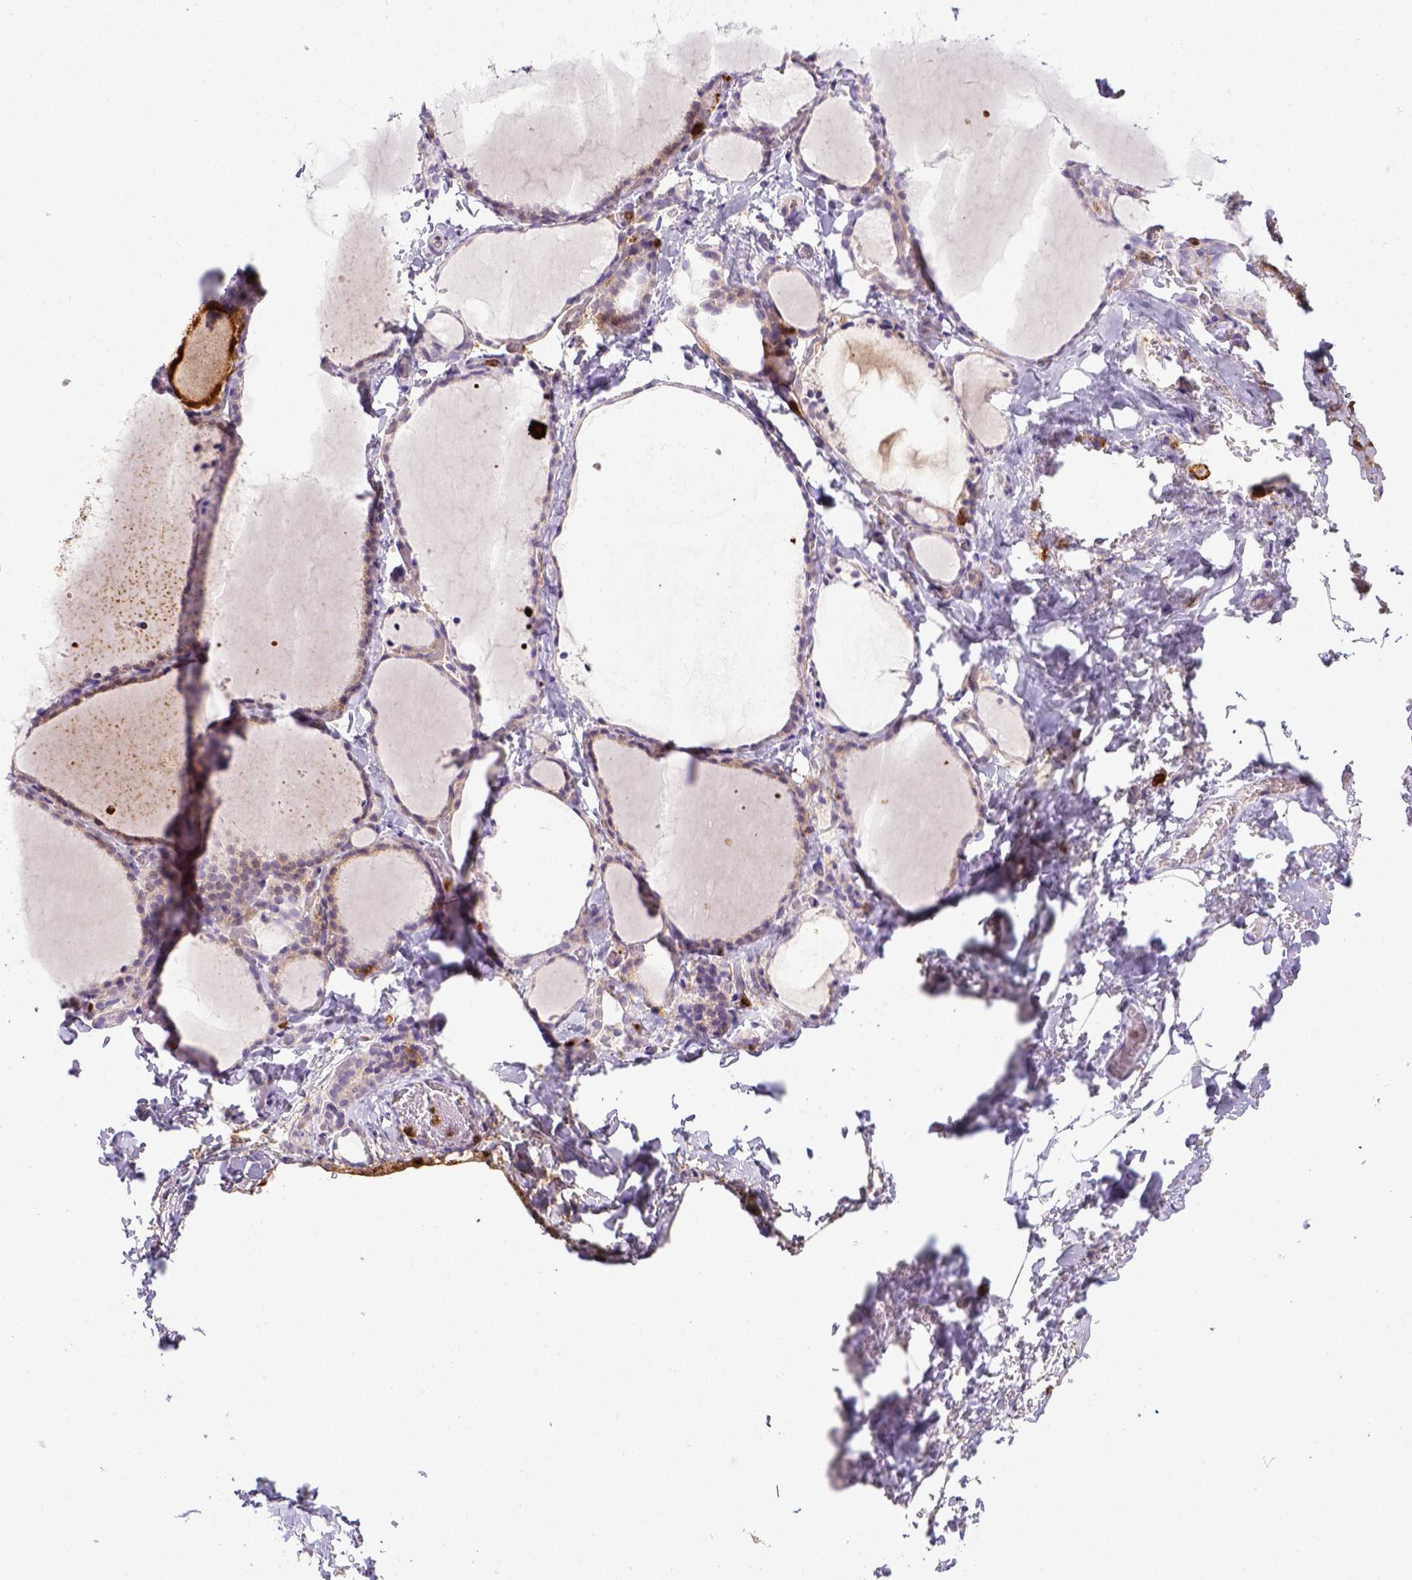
{"staining": {"intensity": "negative", "quantity": "none", "location": "none"}, "tissue": "thyroid gland", "cell_type": "Glandular cells", "image_type": "normal", "snomed": [{"axis": "morphology", "description": "Normal tissue, NOS"}, {"axis": "topography", "description": "Thyroid gland"}], "caption": "Glandular cells show no significant staining in unremarkable thyroid gland. (DAB IHC with hematoxylin counter stain).", "gene": "ITGAM", "patient": {"sex": "female", "age": 22}}